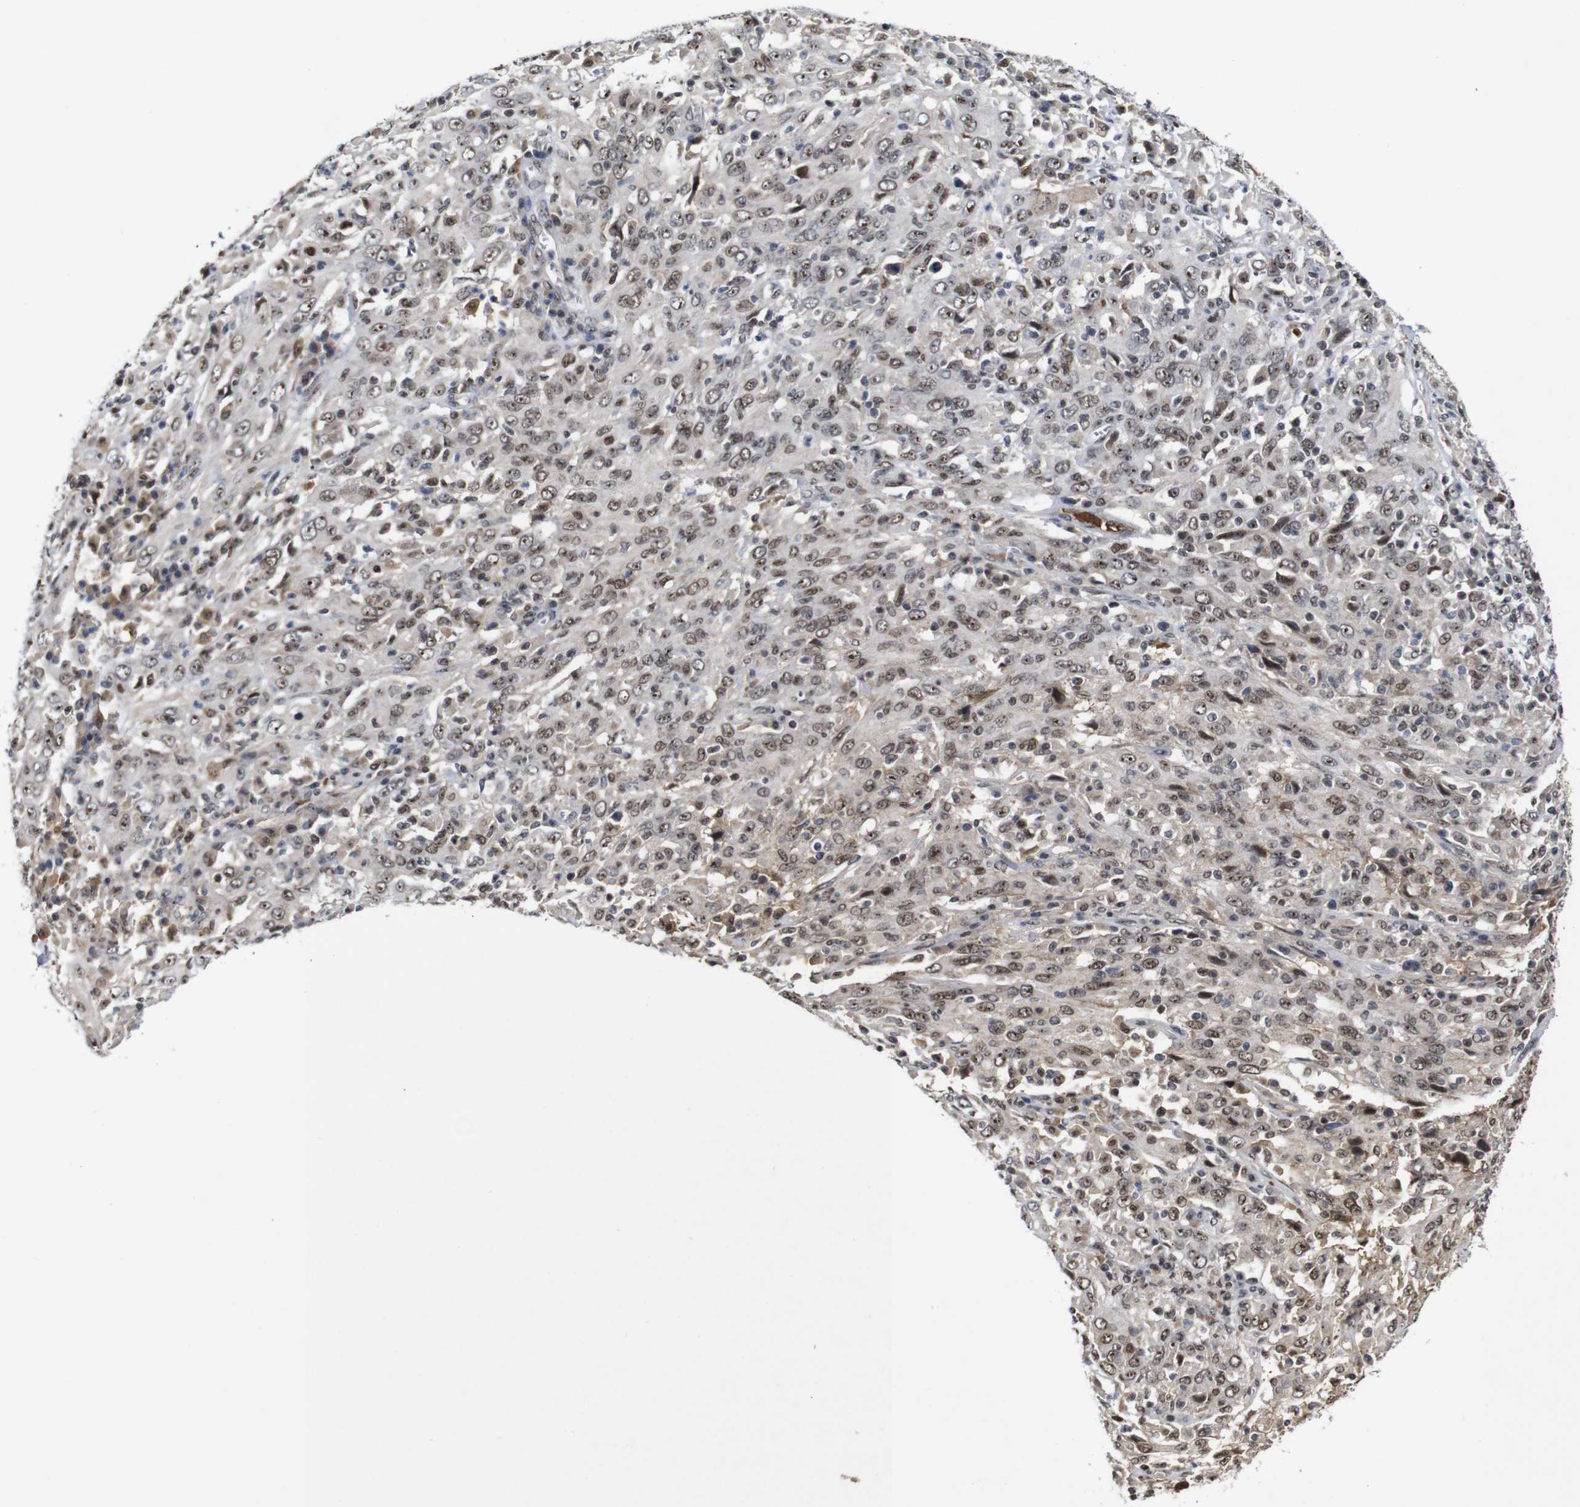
{"staining": {"intensity": "moderate", "quantity": ">75%", "location": "nuclear"}, "tissue": "cervical cancer", "cell_type": "Tumor cells", "image_type": "cancer", "snomed": [{"axis": "morphology", "description": "Squamous cell carcinoma, NOS"}, {"axis": "topography", "description": "Cervix"}], "caption": "About >75% of tumor cells in cervical cancer reveal moderate nuclear protein staining as visualized by brown immunohistochemical staining.", "gene": "MYC", "patient": {"sex": "female", "age": 46}}